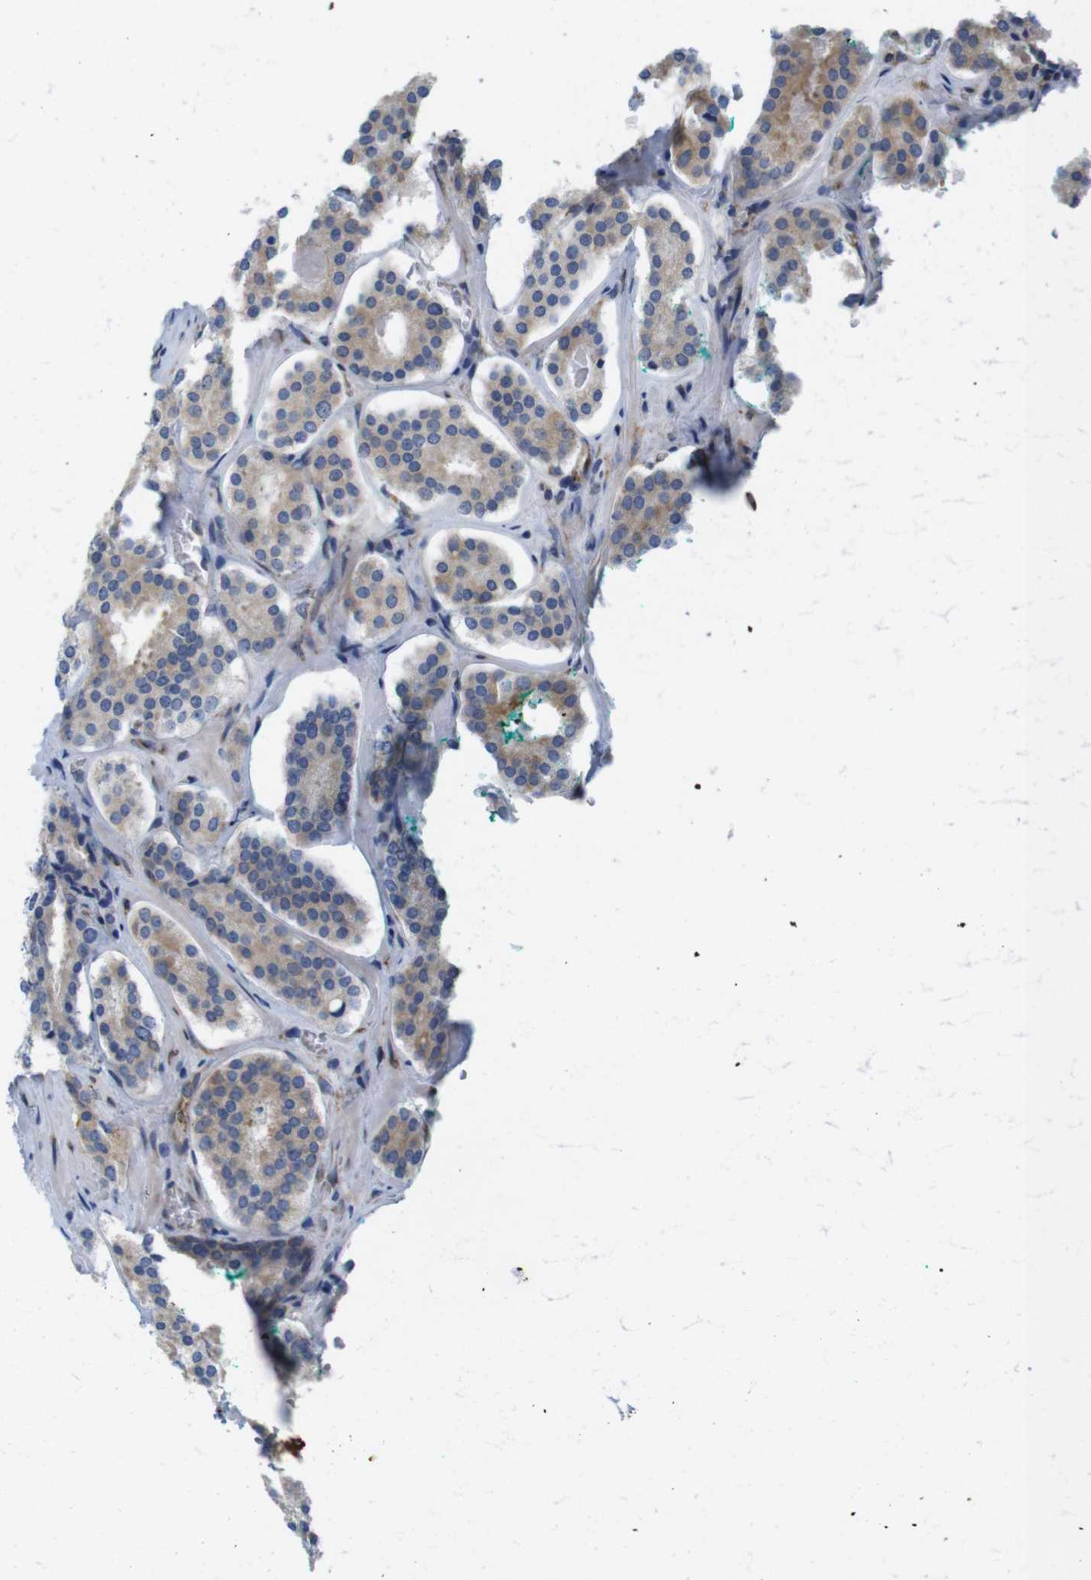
{"staining": {"intensity": "moderate", "quantity": "<25%", "location": "cytoplasmic/membranous"}, "tissue": "prostate cancer", "cell_type": "Tumor cells", "image_type": "cancer", "snomed": [{"axis": "morphology", "description": "Adenocarcinoma, High grade"}, {"axis": "topography", "description": "Prostate"}], "caption": "Protein analysis of high-grade adenocarcinoma (prostate) tissue shows moderate cytoplasmic/membranous expression in approximately <25% of tumor cells. The protein is shown in brown color, while the nuclei are stained blue.", "gene": "PCNX2", "patient": {"sex": "male", "age": 60}}